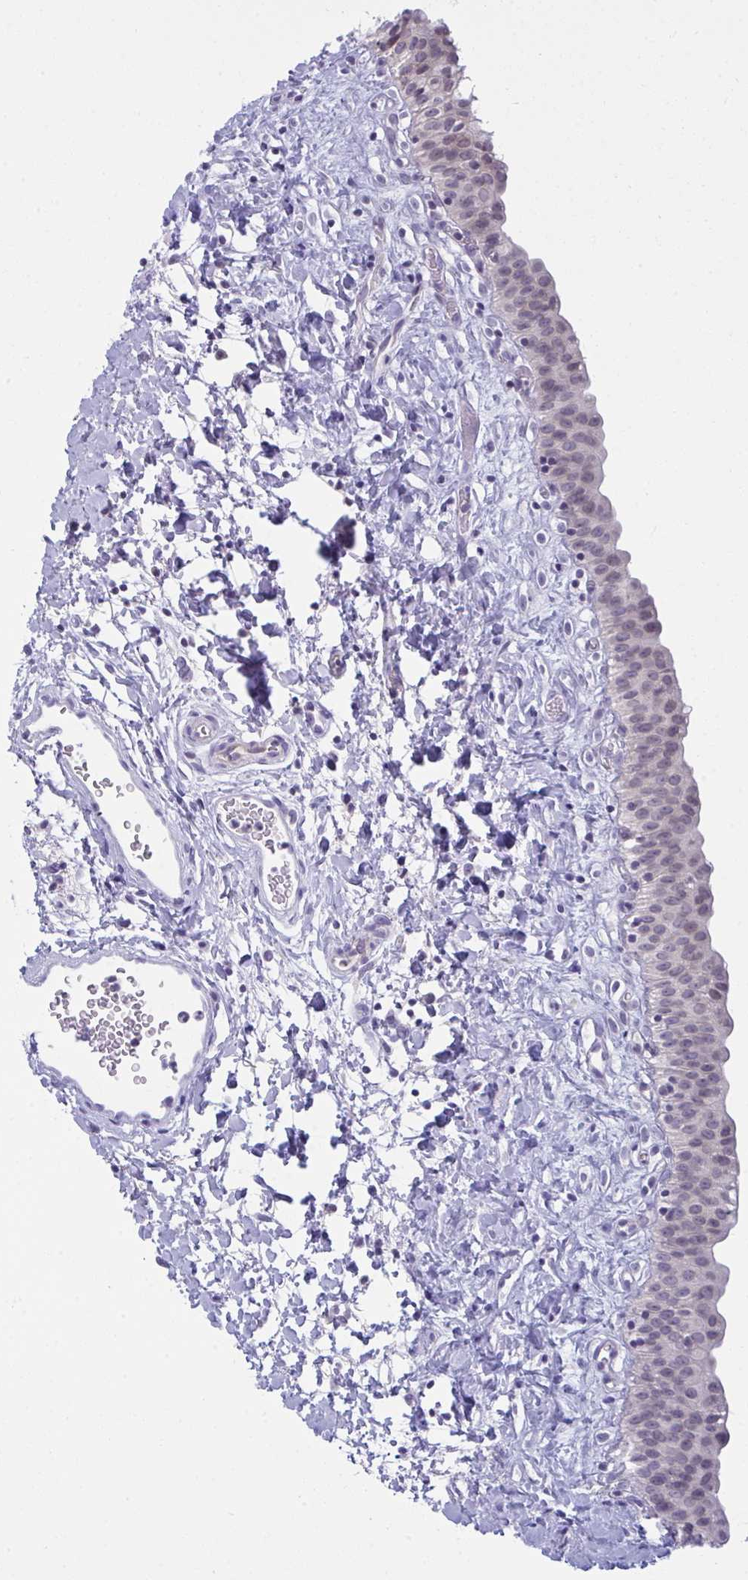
{"staining": {"intensity": "negative", "quantity": "none", "location": "none"}, "tissue": "urinary bladder", "cell_type": "Urothelial cells", "image_type": "normal", "snomed": [{"axis": "morphology", "description": "Normal tissue, NOS"}, {"axis": "topography", "description": "Urinary bladder"}], "caption": "Protein analysis of unremarkable urinary bladder displays no significant expression in urothelial cells. (Brightfield microscopy of DAB (3,3'-diaminobenzidine) IHC at high magnification).", "gene": "RANBP2", "patient": {"sex": "male", "age": 51}}